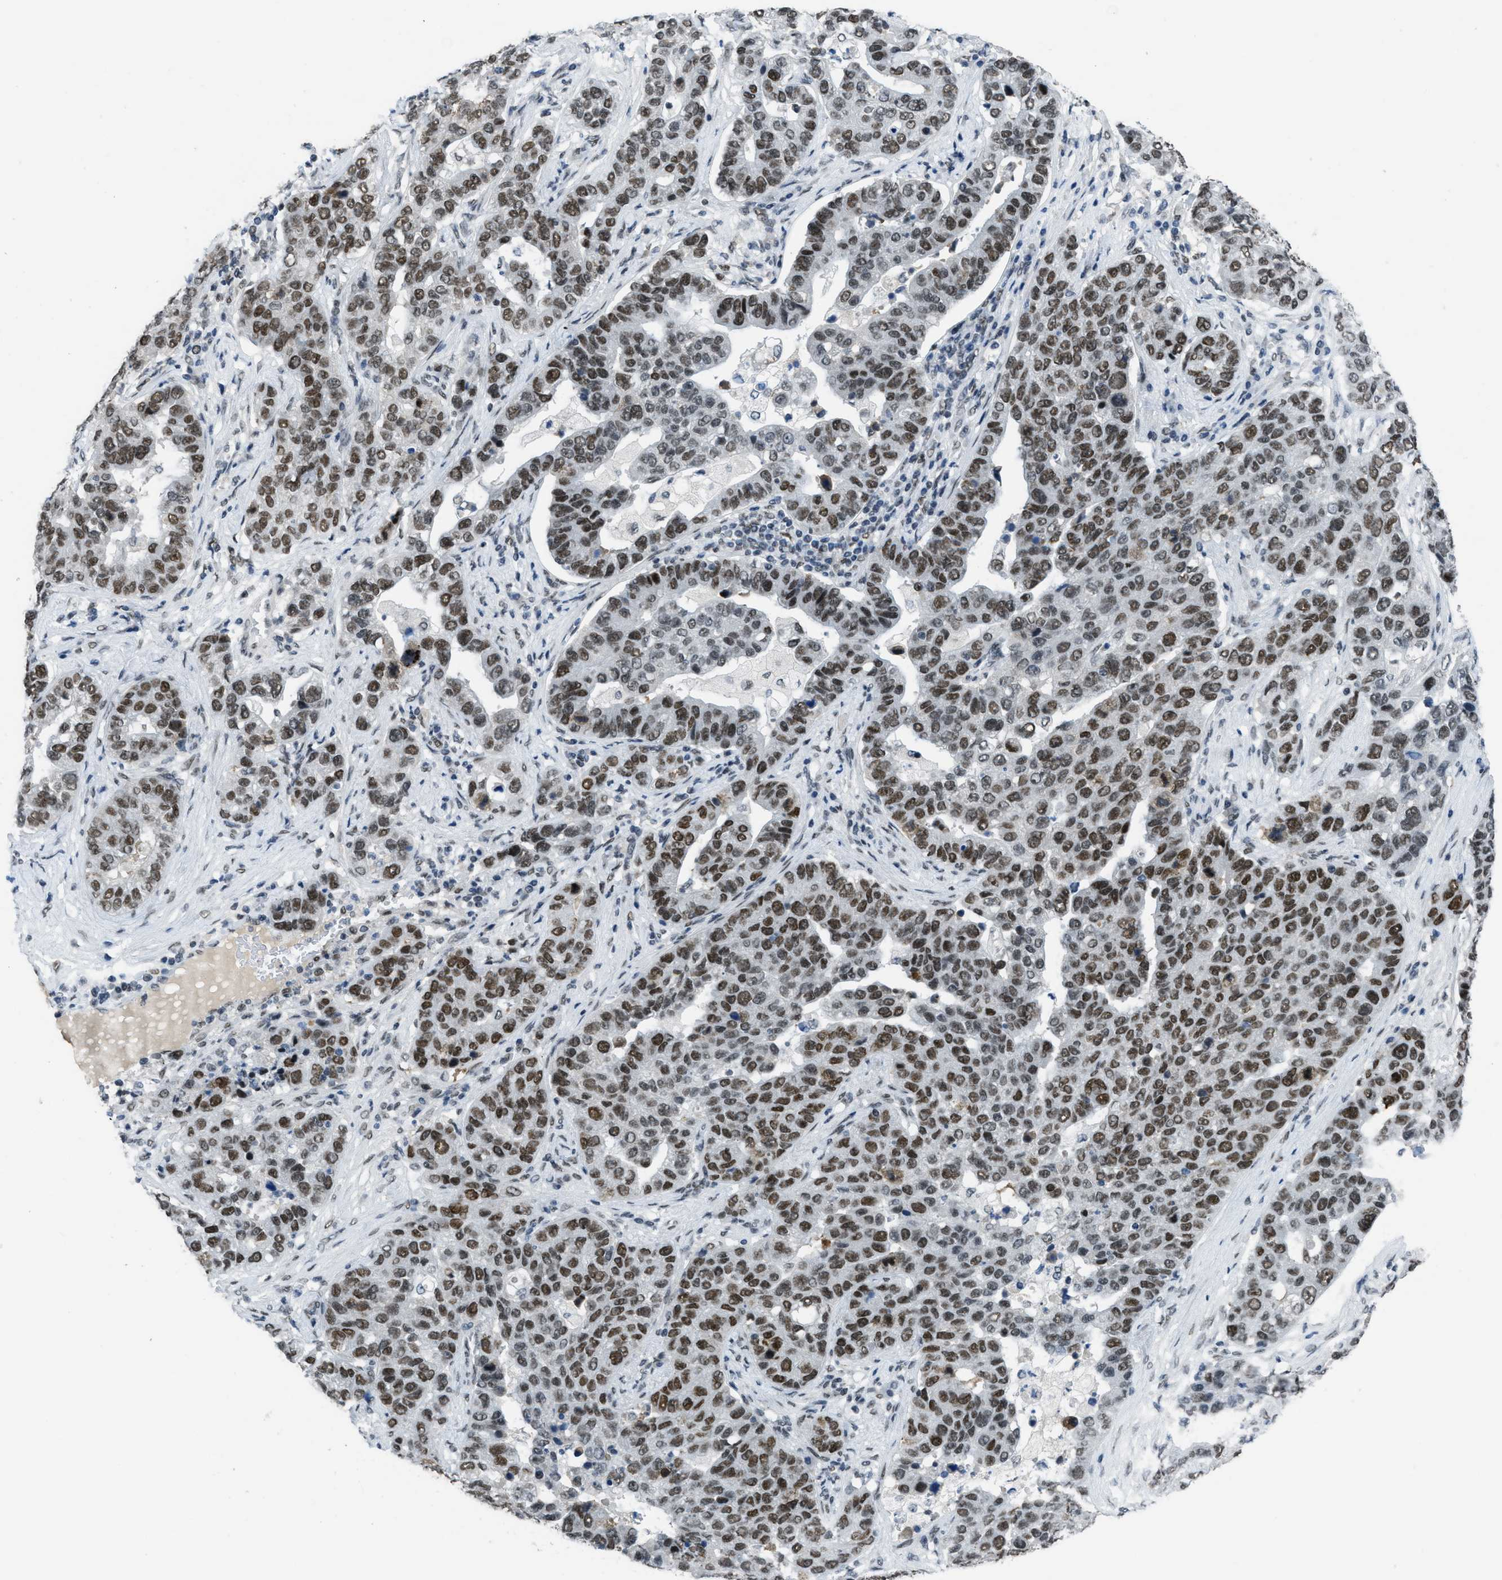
{"staining": {"intensity": "moderate", "quantity": ">75%", "location": "nuclear"}, "tissue": "pancreatic cancer", "cell_type": "Tumor cells", "image_type": "cancer", "snomed": [{"axis": "morphology", "description": "Adenocarcinoma, NOS"}, {"axis": "topography", "description": "Pancreas"}], "caption": "Adenocarcinoma (pancreatic) was stained to show a protein in brown. There is medium levels of moderate nuclear expression in about >75% of tumor cells.", "gene": "GATAD2B", "patient": {"sex": "female", "age": 61}}